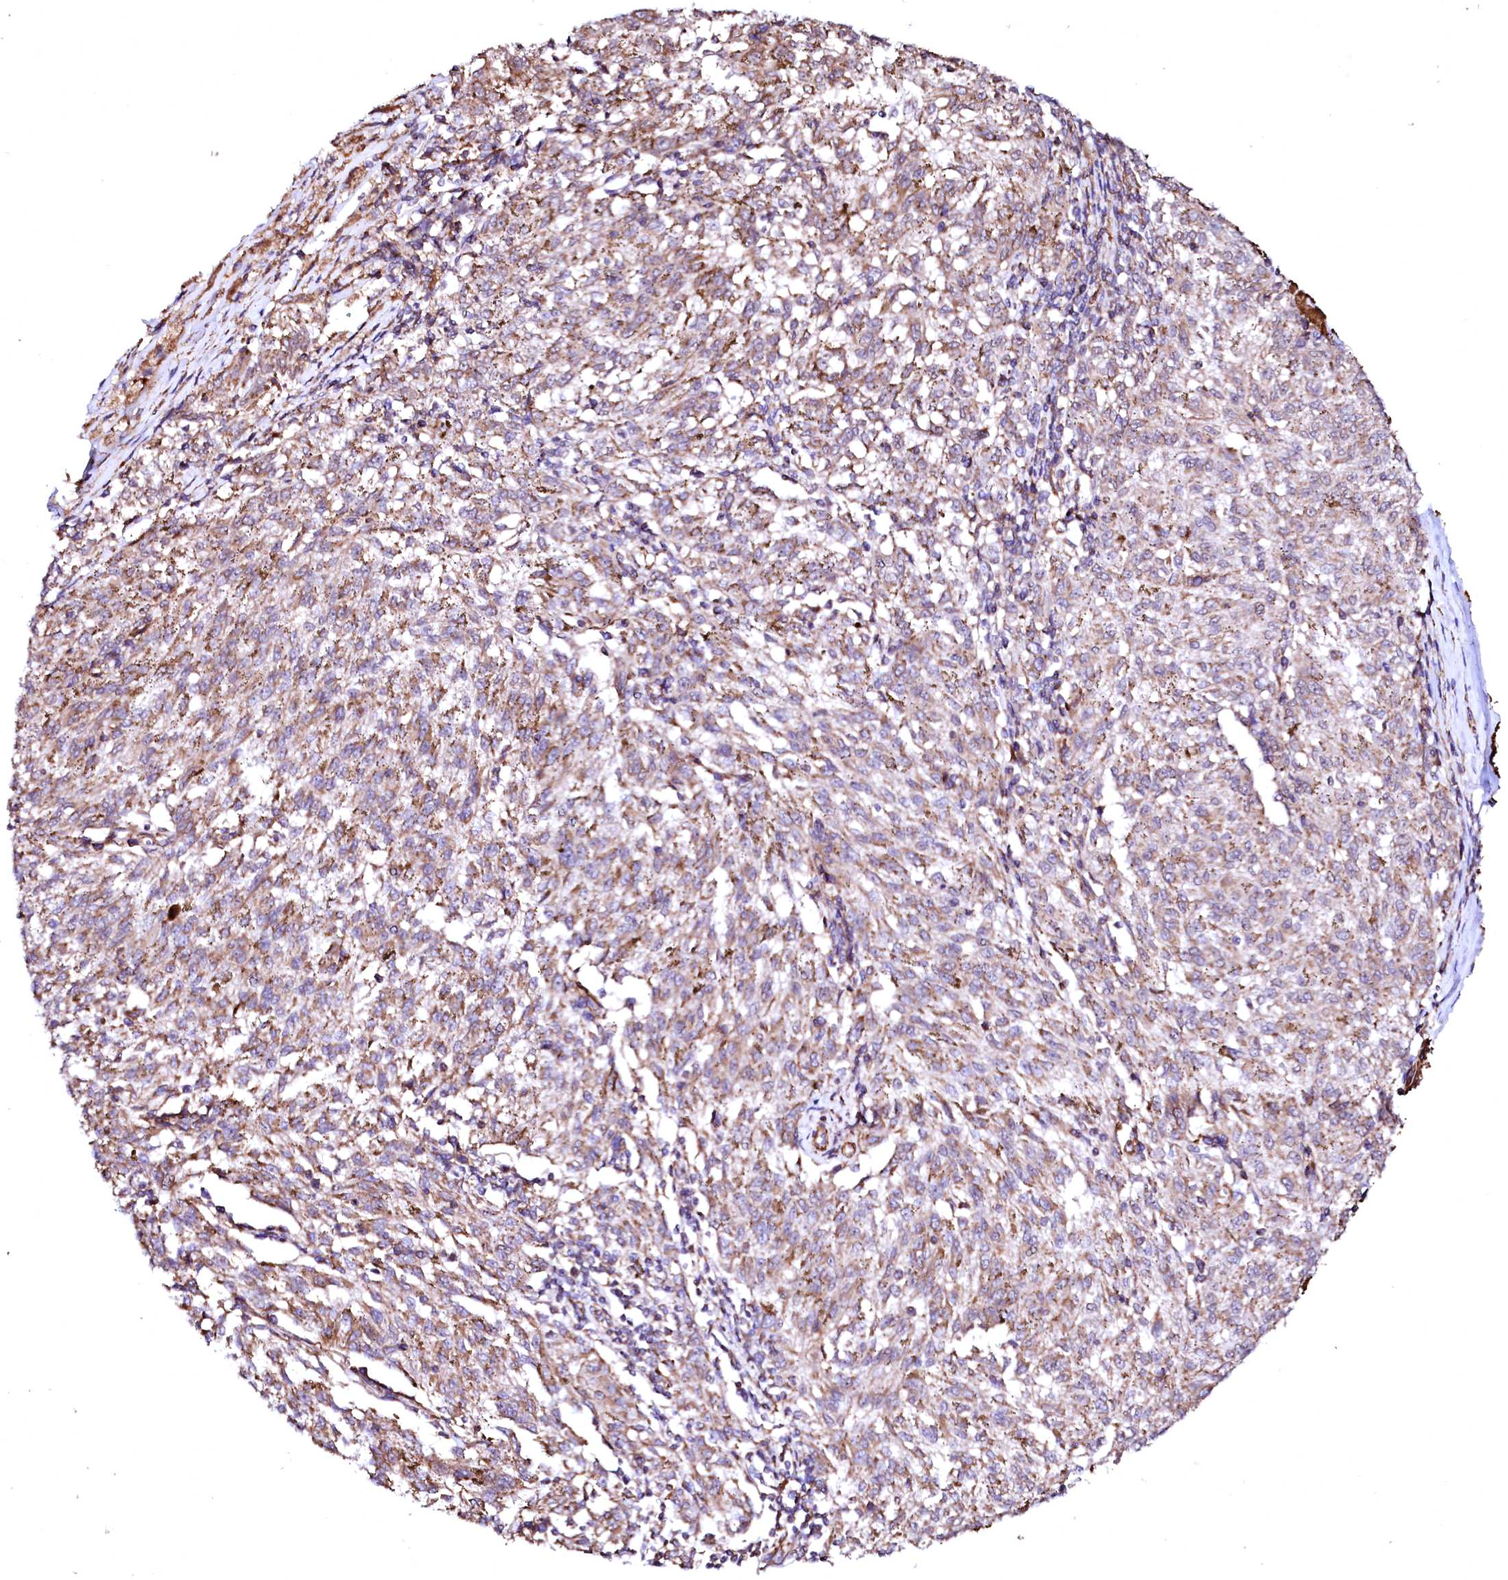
{"staining": {"intensity": "moderate", "quantity": ">75%", "location": "cytoplasmic/membranous"}, "tissue": "melanoma", "cell_type": "Tumor cells", "image_type": "cancer", "snomed": [{"axis": "morphology", "description": "Malignant melanoma, NOS"}, {"axis": "topography", "description": "Skin"}], "caption": "Melanoma stained with IHC demonstrates moderate cytoplasmic/membranous positivity in about >75% of tumor cells.", "gene": "GPR176", "patient": {"sex": "female", "age": 72}}